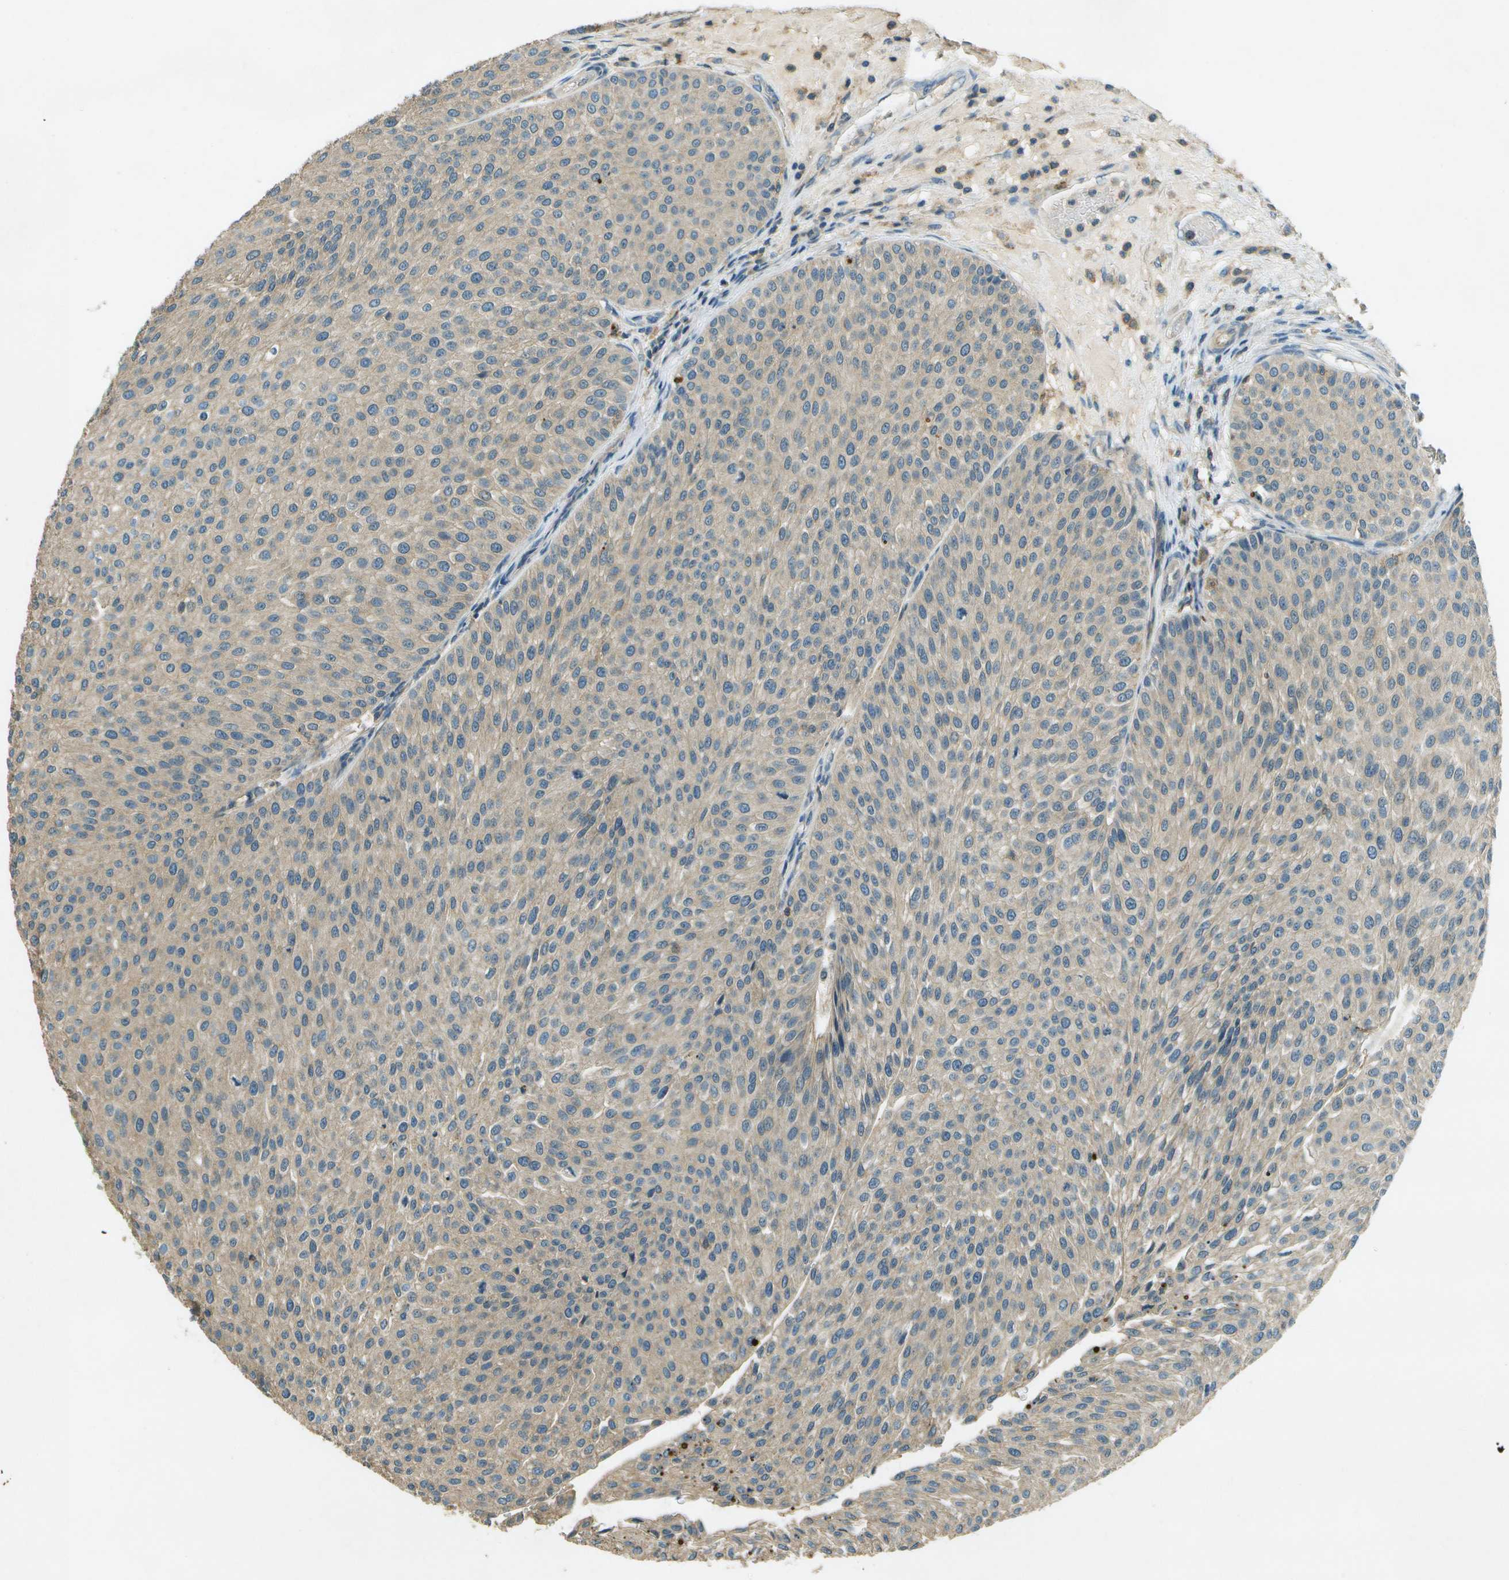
{"staining": {"intensity": "weak", "quantity": ">75%", "location": "cytoplasmic/membranous"}, "tissue": "urothelial cancer", "cell_type": "Tumor cells", "image_type": "cancer", "snomed": [{"axis": "morphology", "description": "Urothelial carcinoma, Low grade"}, {"axis": "topography", "description": "Smooth muscle"}, {"axis": "topography", "description": "Urinary bladder"}], "caption": "Protein staining of low-grade urothelial carcinoma tissue reveals weak cytoplasmic/membranous positivity in approximately >75% of tumor cells. The protein of interest is shown in brown color, while the nuclei are stained blue.", "gene": "NUDT4", "patient": {"sex": "male", "age": 60}}